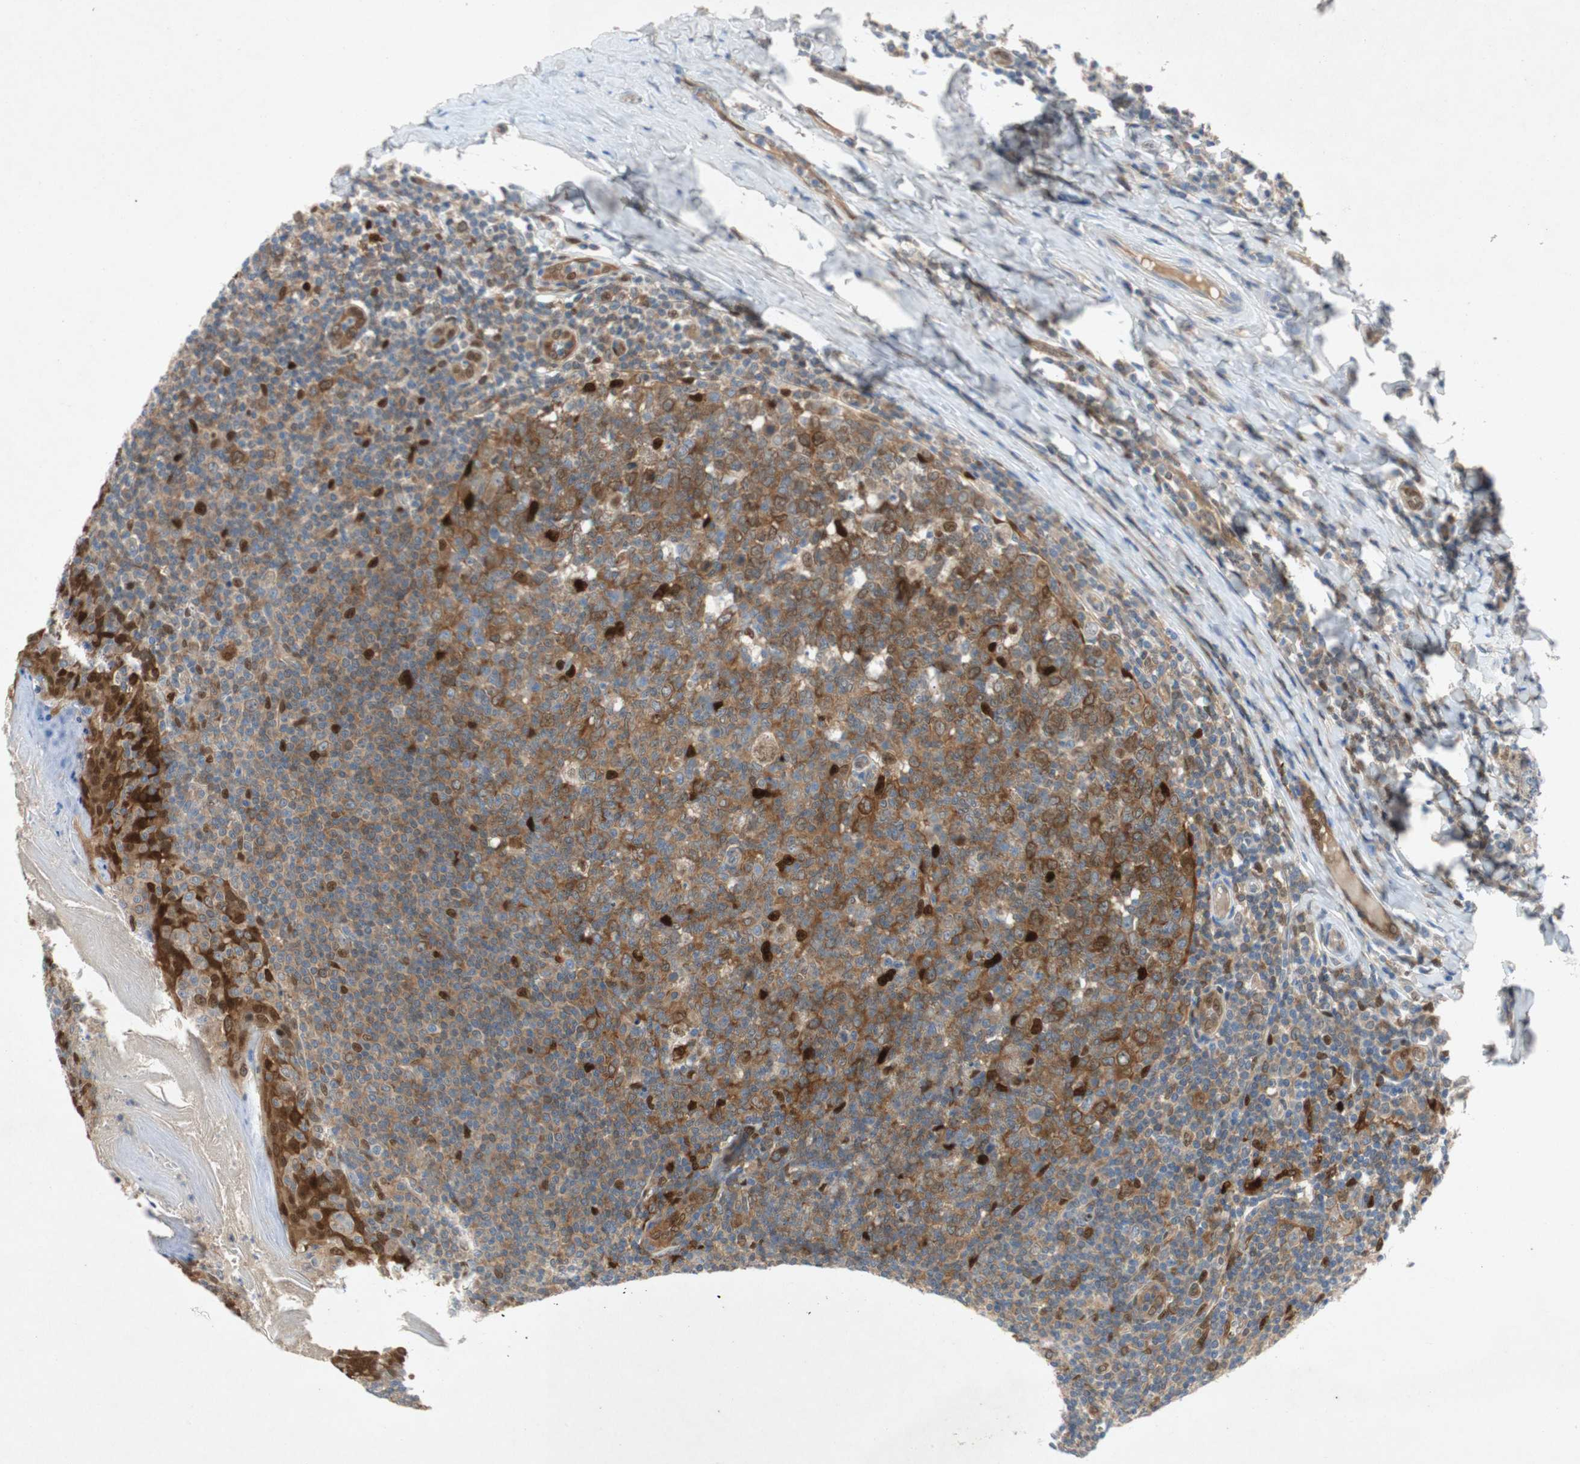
{"staining": {"intensity": "moderate", "quantity": ">75%", "location": "cytoplasmic/membranous"}, "tissue": "tonsil", "cell_type": "Germinal center cells", "image_type": "normal", "snomed": [{"axis": "morphology", "description": "Normal tissue, NOS"}, {"axis": "topography", "description": "Tonsil"}], "caption": "Protein expression analysis of unremarkable tonsil shows moderate cytoplasmic/membranous staining in about >75% of germinal center cells. The protein of interest is stained brown, and the nuclei are stained in blue (DAB (3,3'-diaminobenzidine) IHC with brightfield microscopy, high magnification).", "gene": "RELB", "patient": {"sex": "male", "age": 31}}